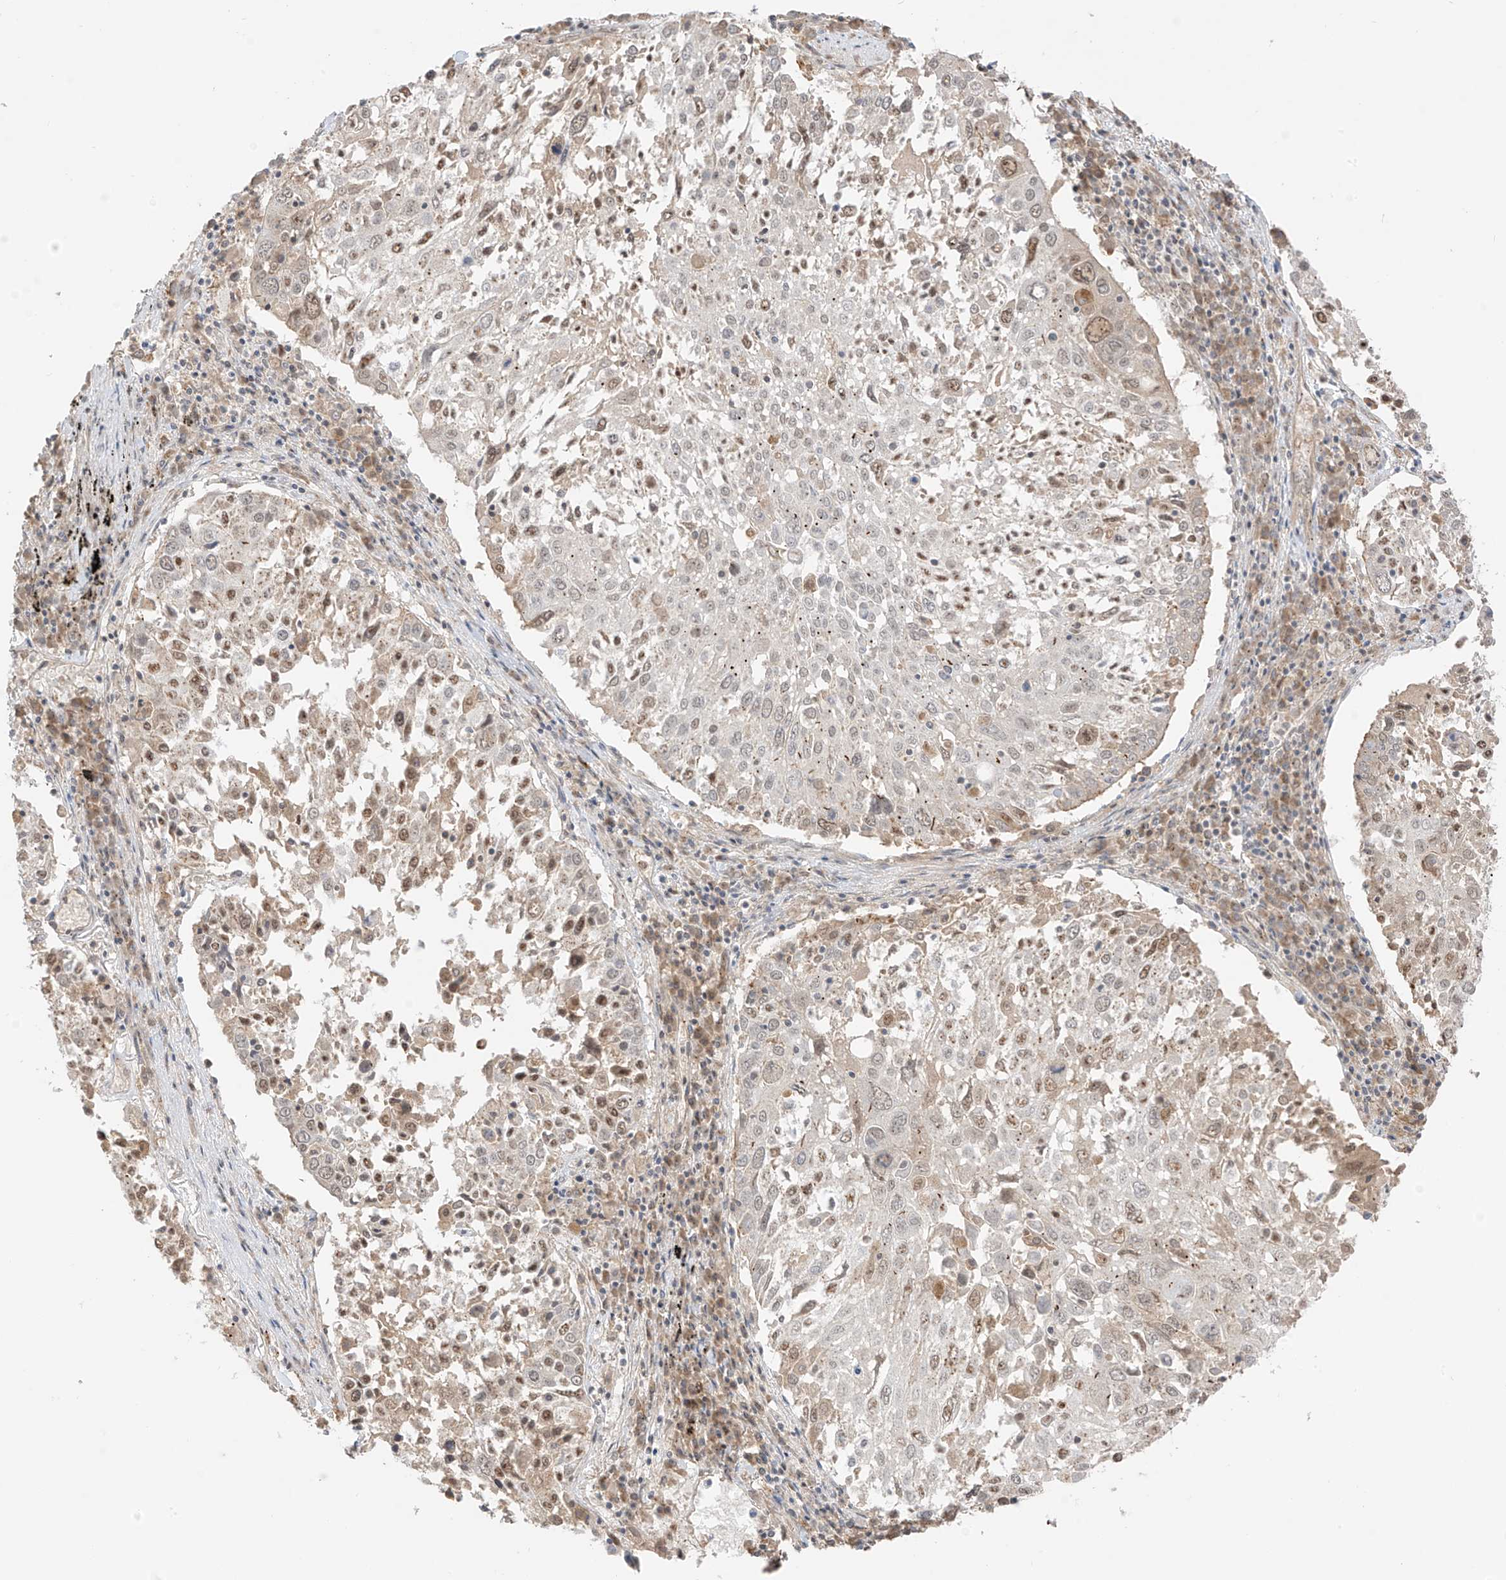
{"staining": {"intensity": "moderate", "quantity": "25%-75%", "location": "cytoplasmic/membranous,nuclear"}, "tissue": "lung cancer", "cell_type": "Tumor cells", "image_type": "cancer", "snomed": [{"axis": "morphology", "description": "Squamous cell carcinoma, NOS"}, {"axis": "topography", "description": "Lung"}], "caption": "Human lung cancer stained with a brown dye exhibits moderate cytoplasmic/membranous and nuclear positive staining in approximately 25%-75% of tumor cells.", "gene": "N4BP3", "patient": {"sex": "male", "age": 65}}